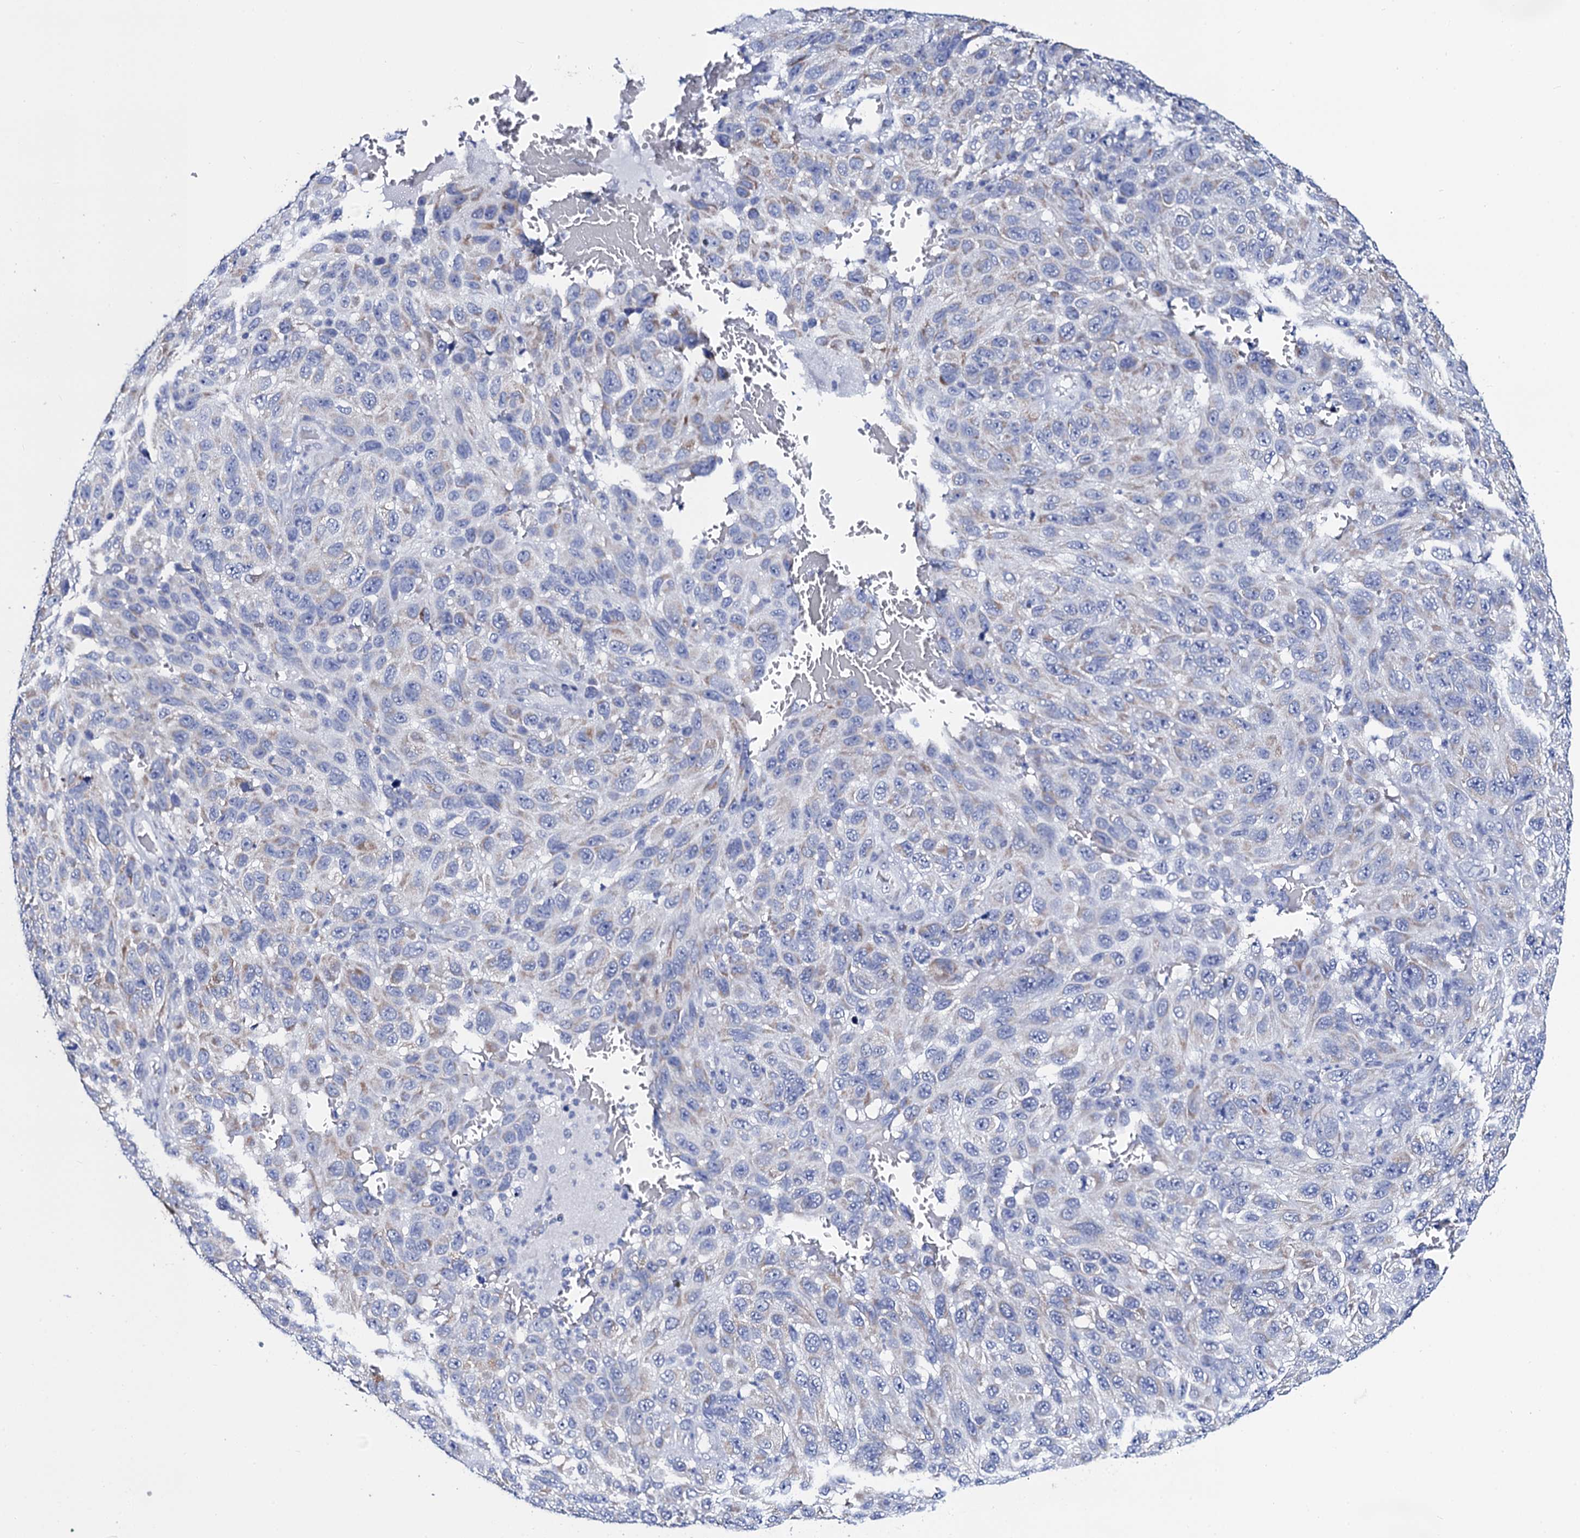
{"staining": {"intensity": "weak", "quantity": "<25%", "location": "cytoplasmic/membranous"}, "tissue": "melanoma", "cell_type": "Tumor cells", "image_type": "cancer", "snomed": [{"axis": "morphology", "description": "Normal tissue, NOS"}, {"axis": "morphology", "description": "Malignant melanoma, NOS"}, {"axis": "topography", "description": "Skin"}], "caption": "A photomicrograph of melanoma stained for a protein demonstrates no brown staining in tumor cells.", "gene": "ACADSB", "patient": {"sex": "female", "age": 96}}